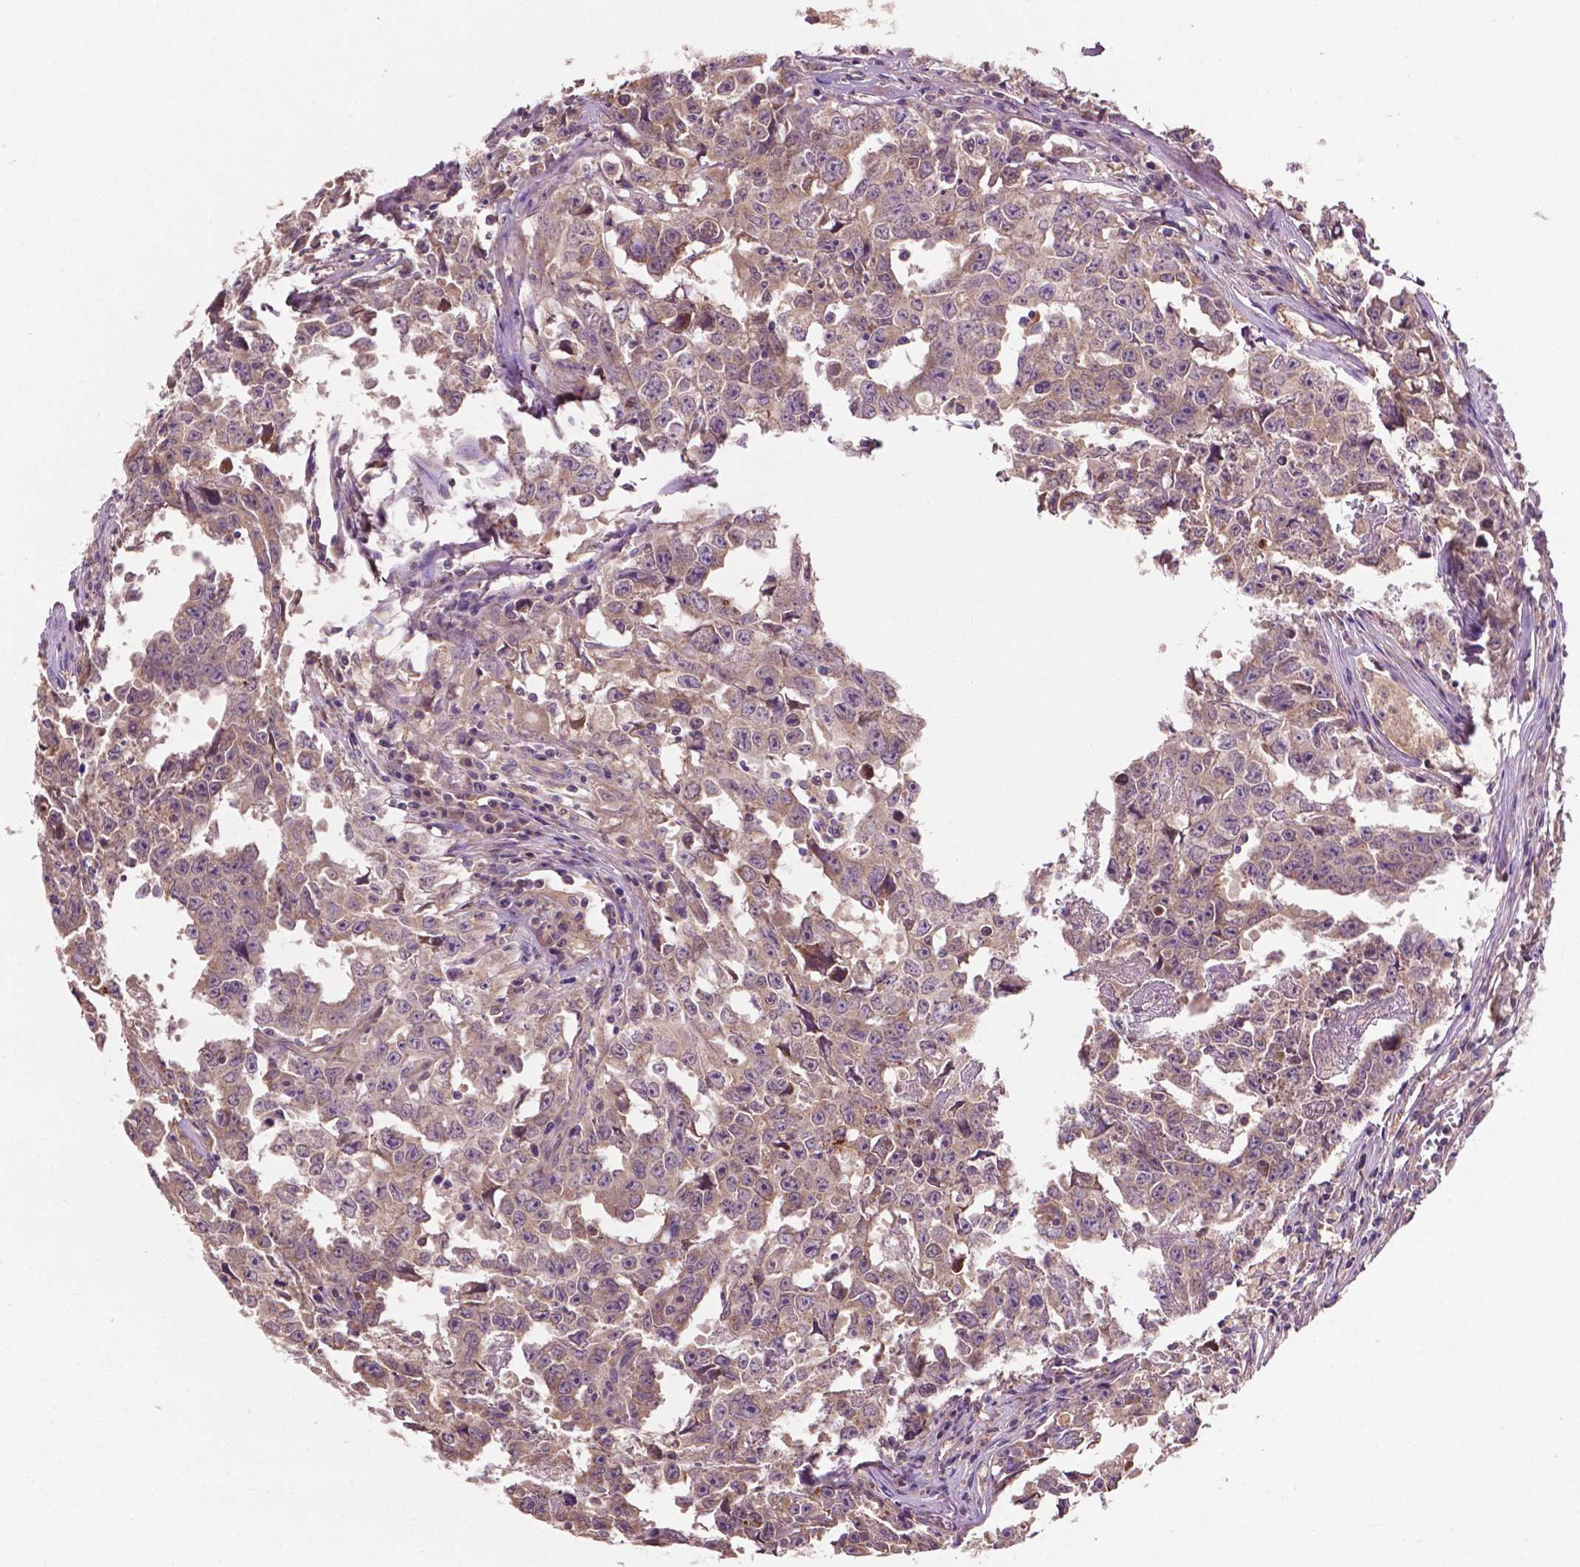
{"staining": {"intensity": "weak", "quantity": ">75%", "location": "cytoplasmic/membranous"}, "tissue": "testis cancer", "cell_type": "Tumor cells", "image_type": "cancer", "snomed": [{"axis": "morphology", "description": "Carcinoma, Embryonal, NOS"}, {"axis": "topography", "description": "Testis"}], "caption": "This photomicrograph shows IHC staining of human testis cancer (embryonal carcinoma), with low weak cytoplasmic/membranous expression in approximately >75% of tumor cells.", "gene": "GJA9", "patient": {"sex": "male", "age": 22}}